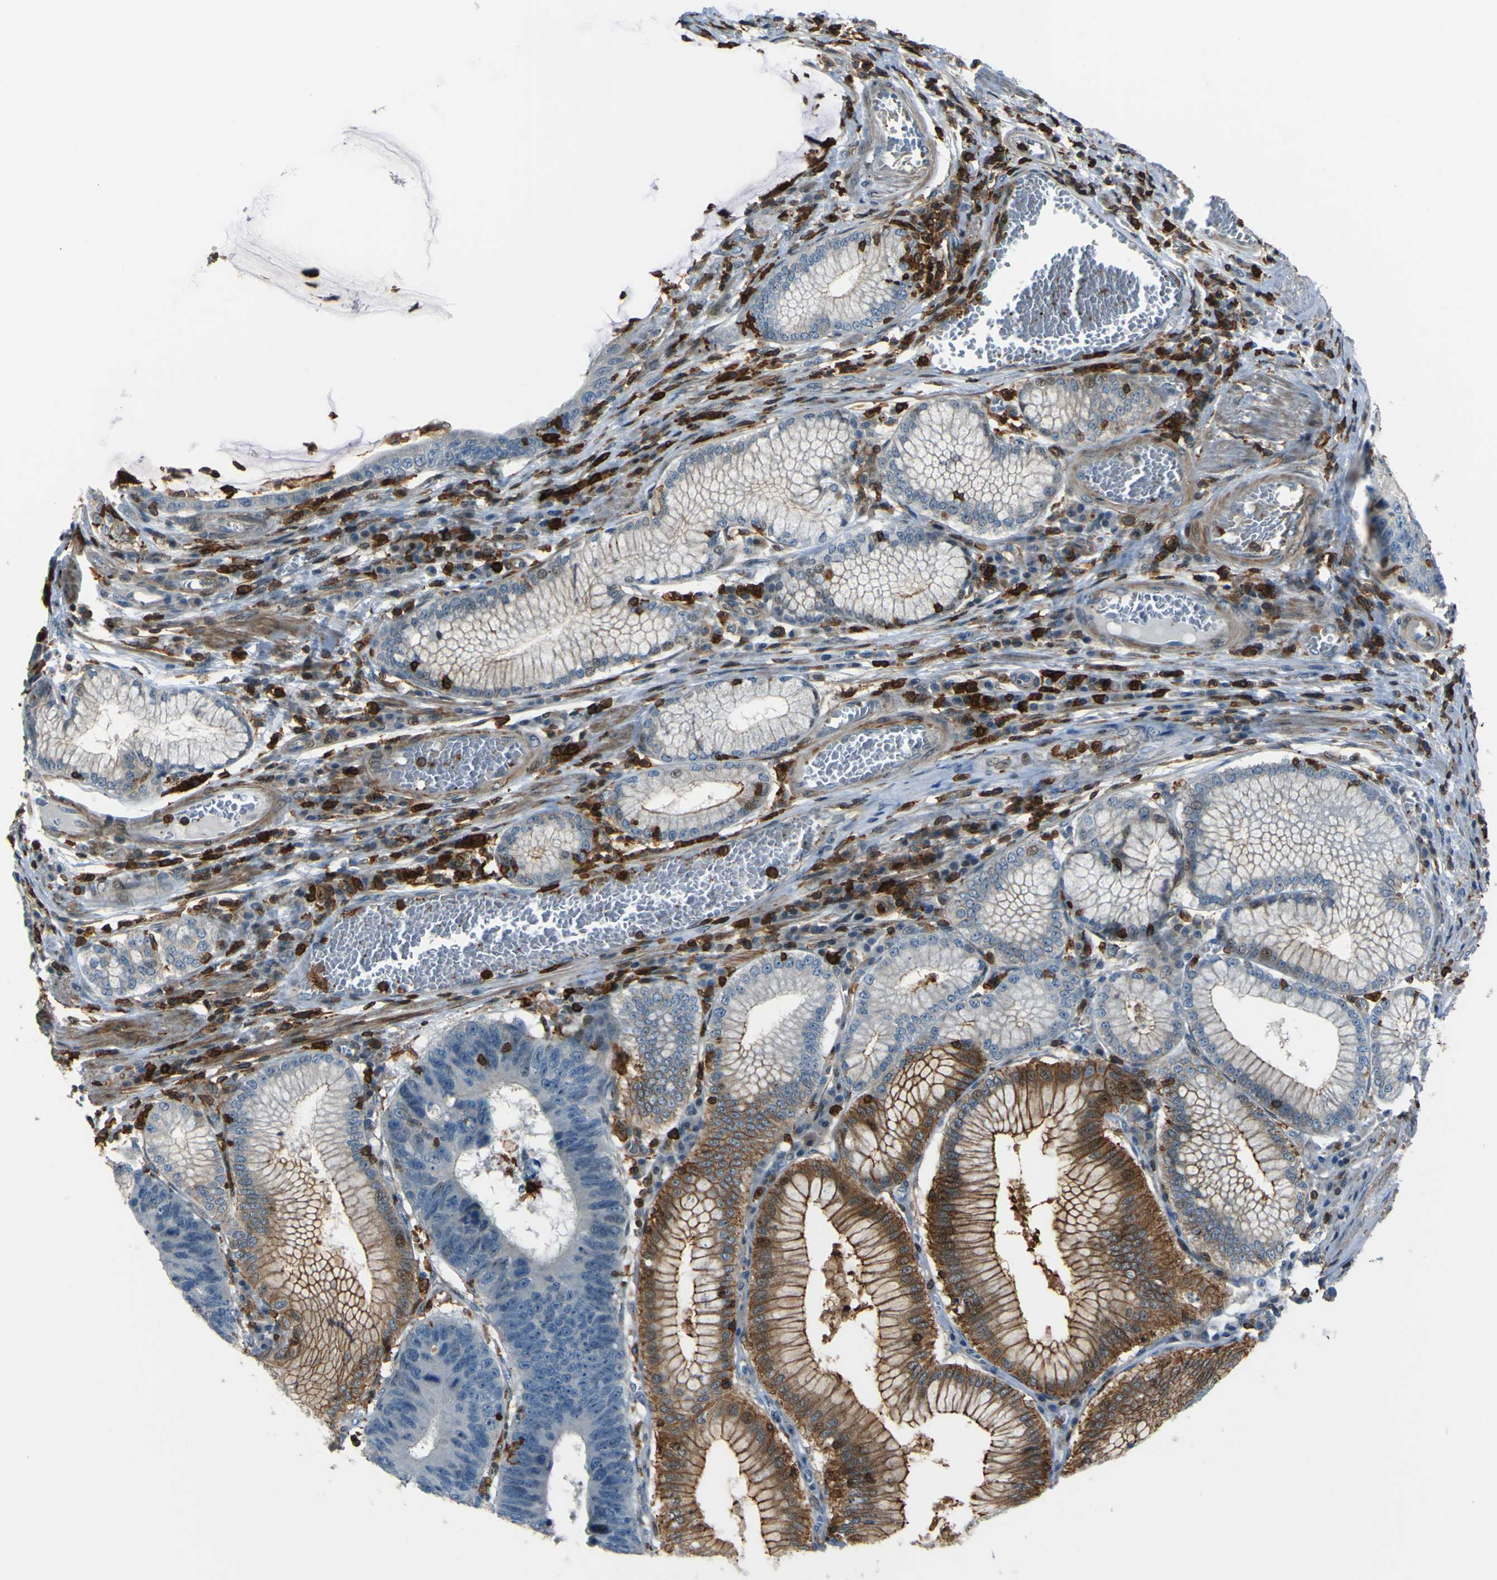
{"staining": {"intensity": "moderate", "quantity": "25%-75%", "location": "cytoplasmic/membranous"}, "tissue": "stomach cancer", "cell_type": "Tumor cells", "image_type": "cancer", "snomed": [{"axis": "morphology", "description": "Adenocarcinoma, NOS"}, {"axis": "topography", "description": "Stomach"}], "caption": "An immunohistochemistry (IHC) image of neoplastic tissue is shown. Protein staining in brown shows moderate cytoplasmic/membranous positivity in adenocarcinoma (stomach) within tumor cells.", "gene": "PCDHB5", "patient": {"sex": "male", "age": 59}}